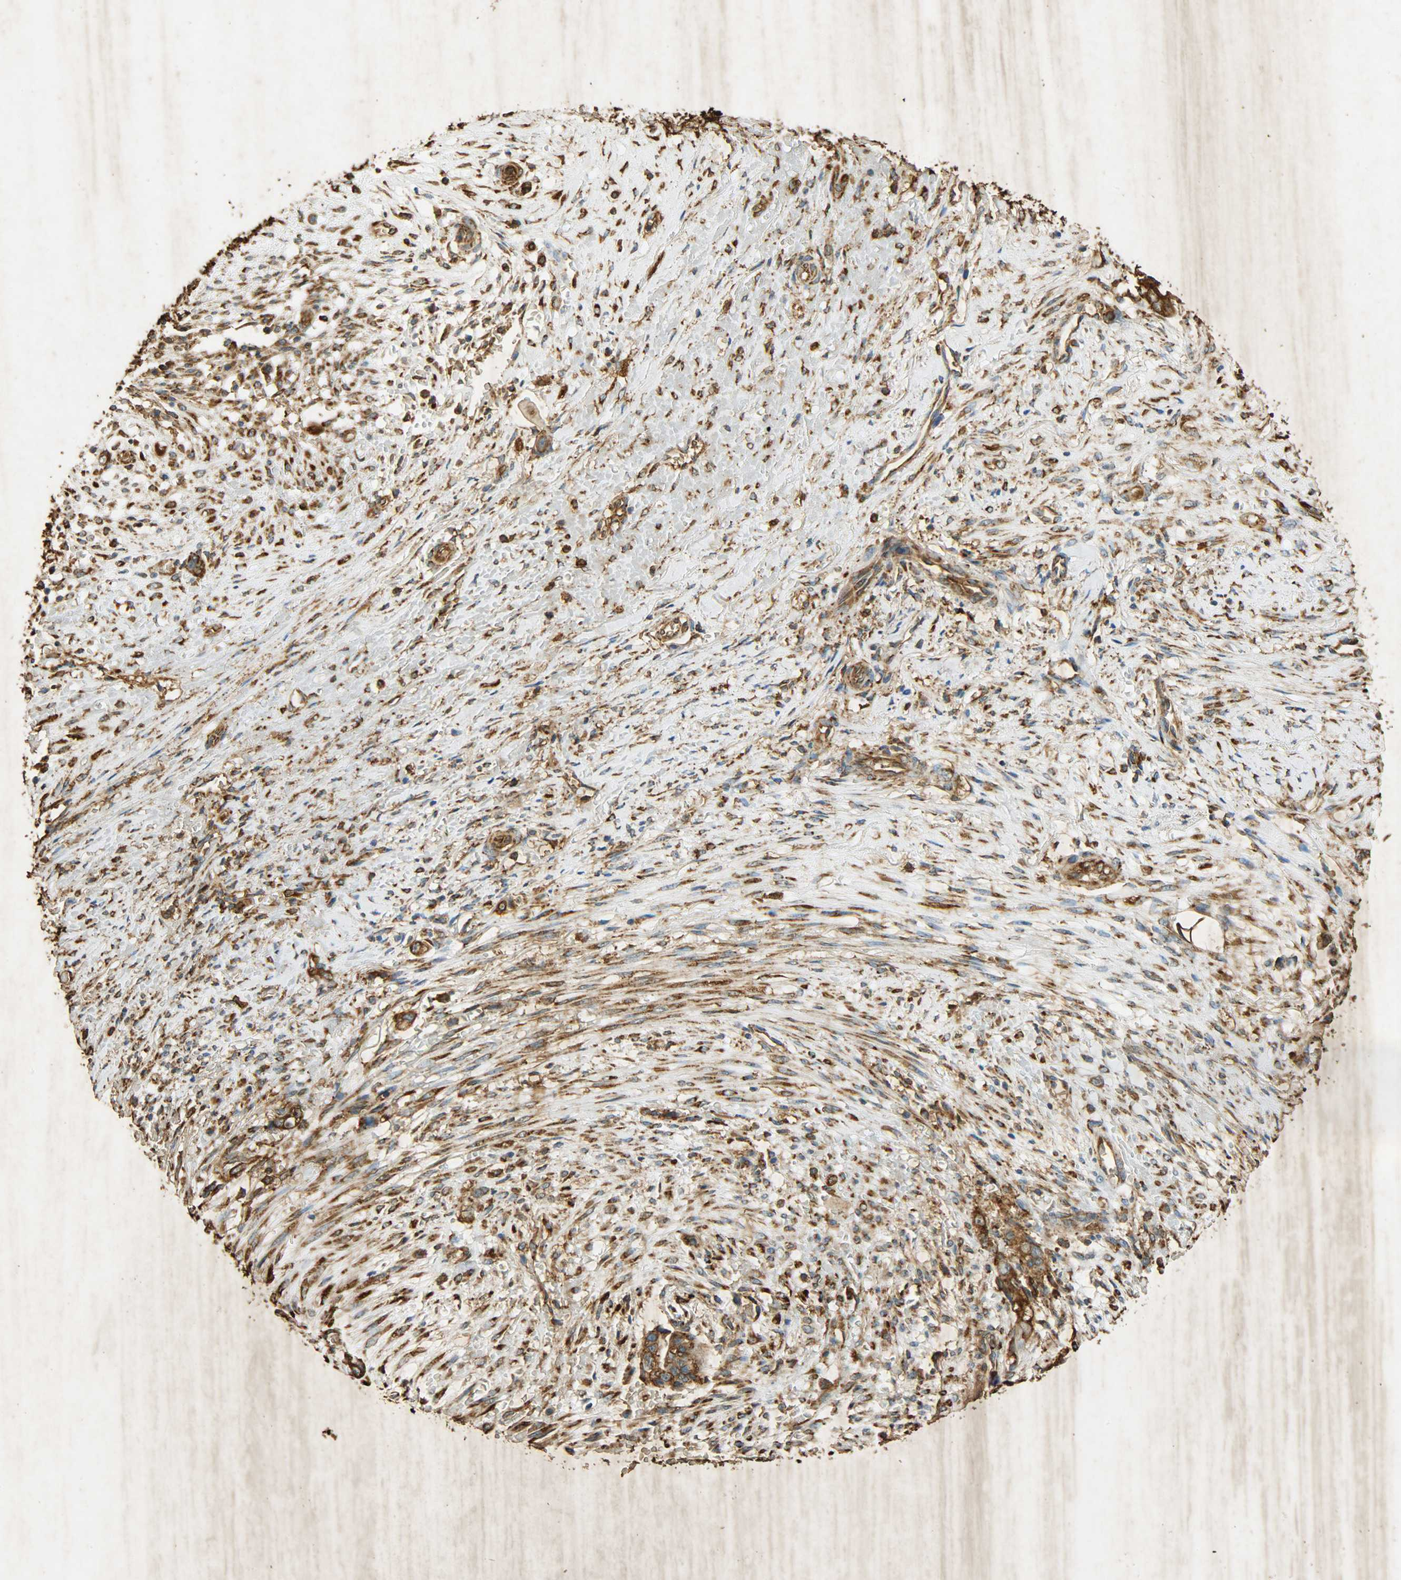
{"staining": {"intensity": "strong", "quantity": ">75%", "location": "cytoplasmic/membranous"}, "tissue": "liver cancer", "cell_type": "Tumor cells", "image_type": "cancer", "snomed": [{"axis": "morphology", "description": "Cholangiocarcinoma"}, {"axis": "topography", "description": "Liver"}], "caption": "Protein staining of liver cancer (cholangiocarcinoma) tissue displays strong cytoplasmic/membranous positivity in approximately >75% of tumor cells. (brown staining indicates protein expression, while blue staining denotes nuclei).", "gene": "HSP90B1", "patient": {"sex": "female", "age": 70}}